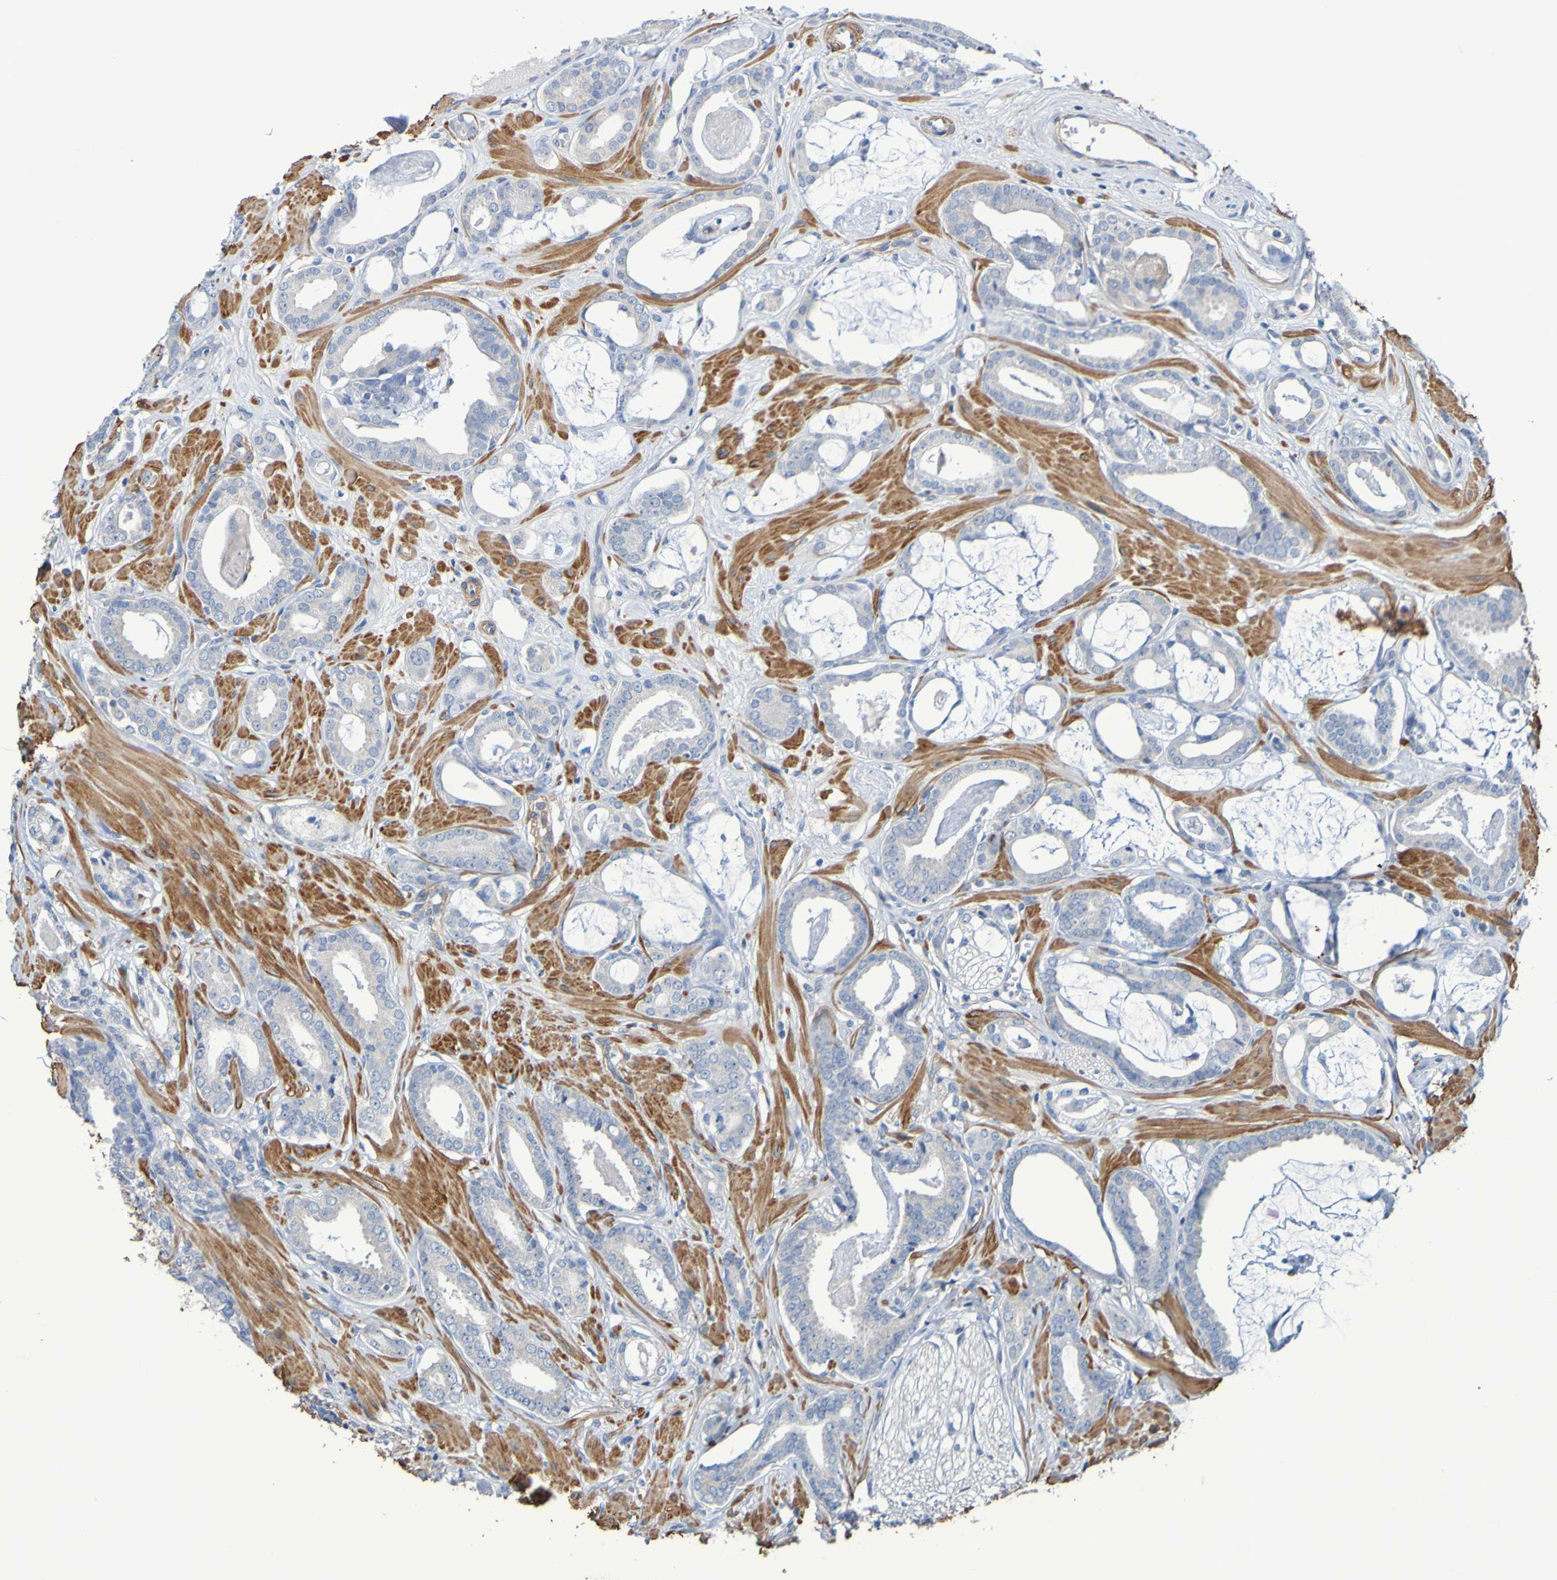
{"staining": {"intensity": "negative", "quantity": "none", "location": "none"}, "tissue": "prostate cancer", "cell_type": "Tumor cells", "image_type": "cancer", "snomed": [{"axis": "morphology", "description": "Adenocarcinoma, Low grade"}, {"axis": "topography", "description": "Prostate"}], "caption": "There is no significant expression in tumor cells of prostate low-grade adenocarcinoma.", "gene": "SRPRB", "patient": {"sex": "male", "age": 53}}